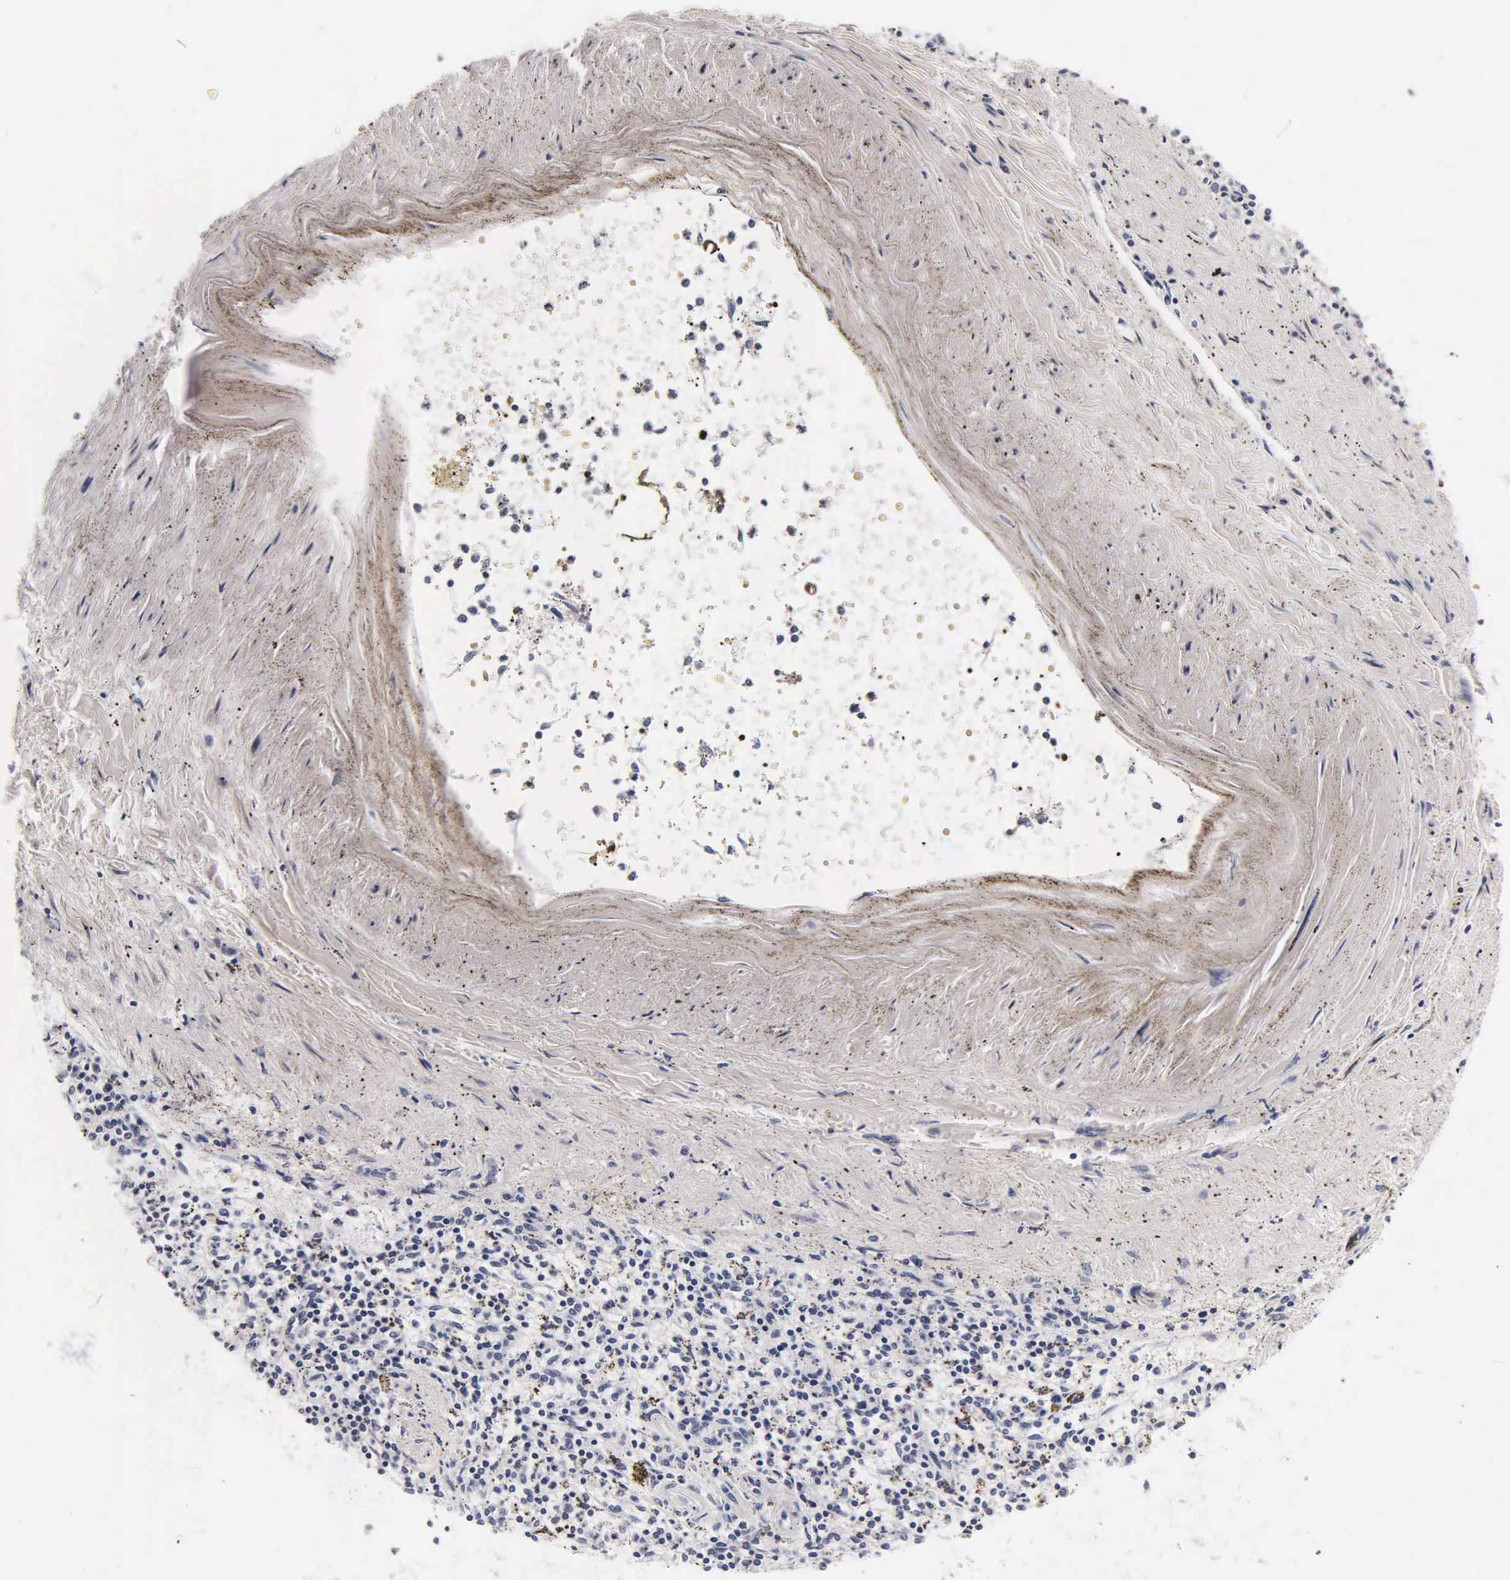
{"staining": {"intensity": "negative", "quantity": "none", "location": "none"}, "tissue": "spleen", "cell_type": "Cells in red pulp", "image_type": "normal", "snomed": [{"axis": "morphology", "description": "Normal tissue, NOS"}, {"axis": "topography", "description": "Spleen"}], "caption": "High power microscopy image of an immunohistochemistry (IHC) micrograph of unremarkable spleen, revealing no significant staining in cells in red pulp.", "gene": "CGB3", "patient": {"sex": "male", "age": 72}}